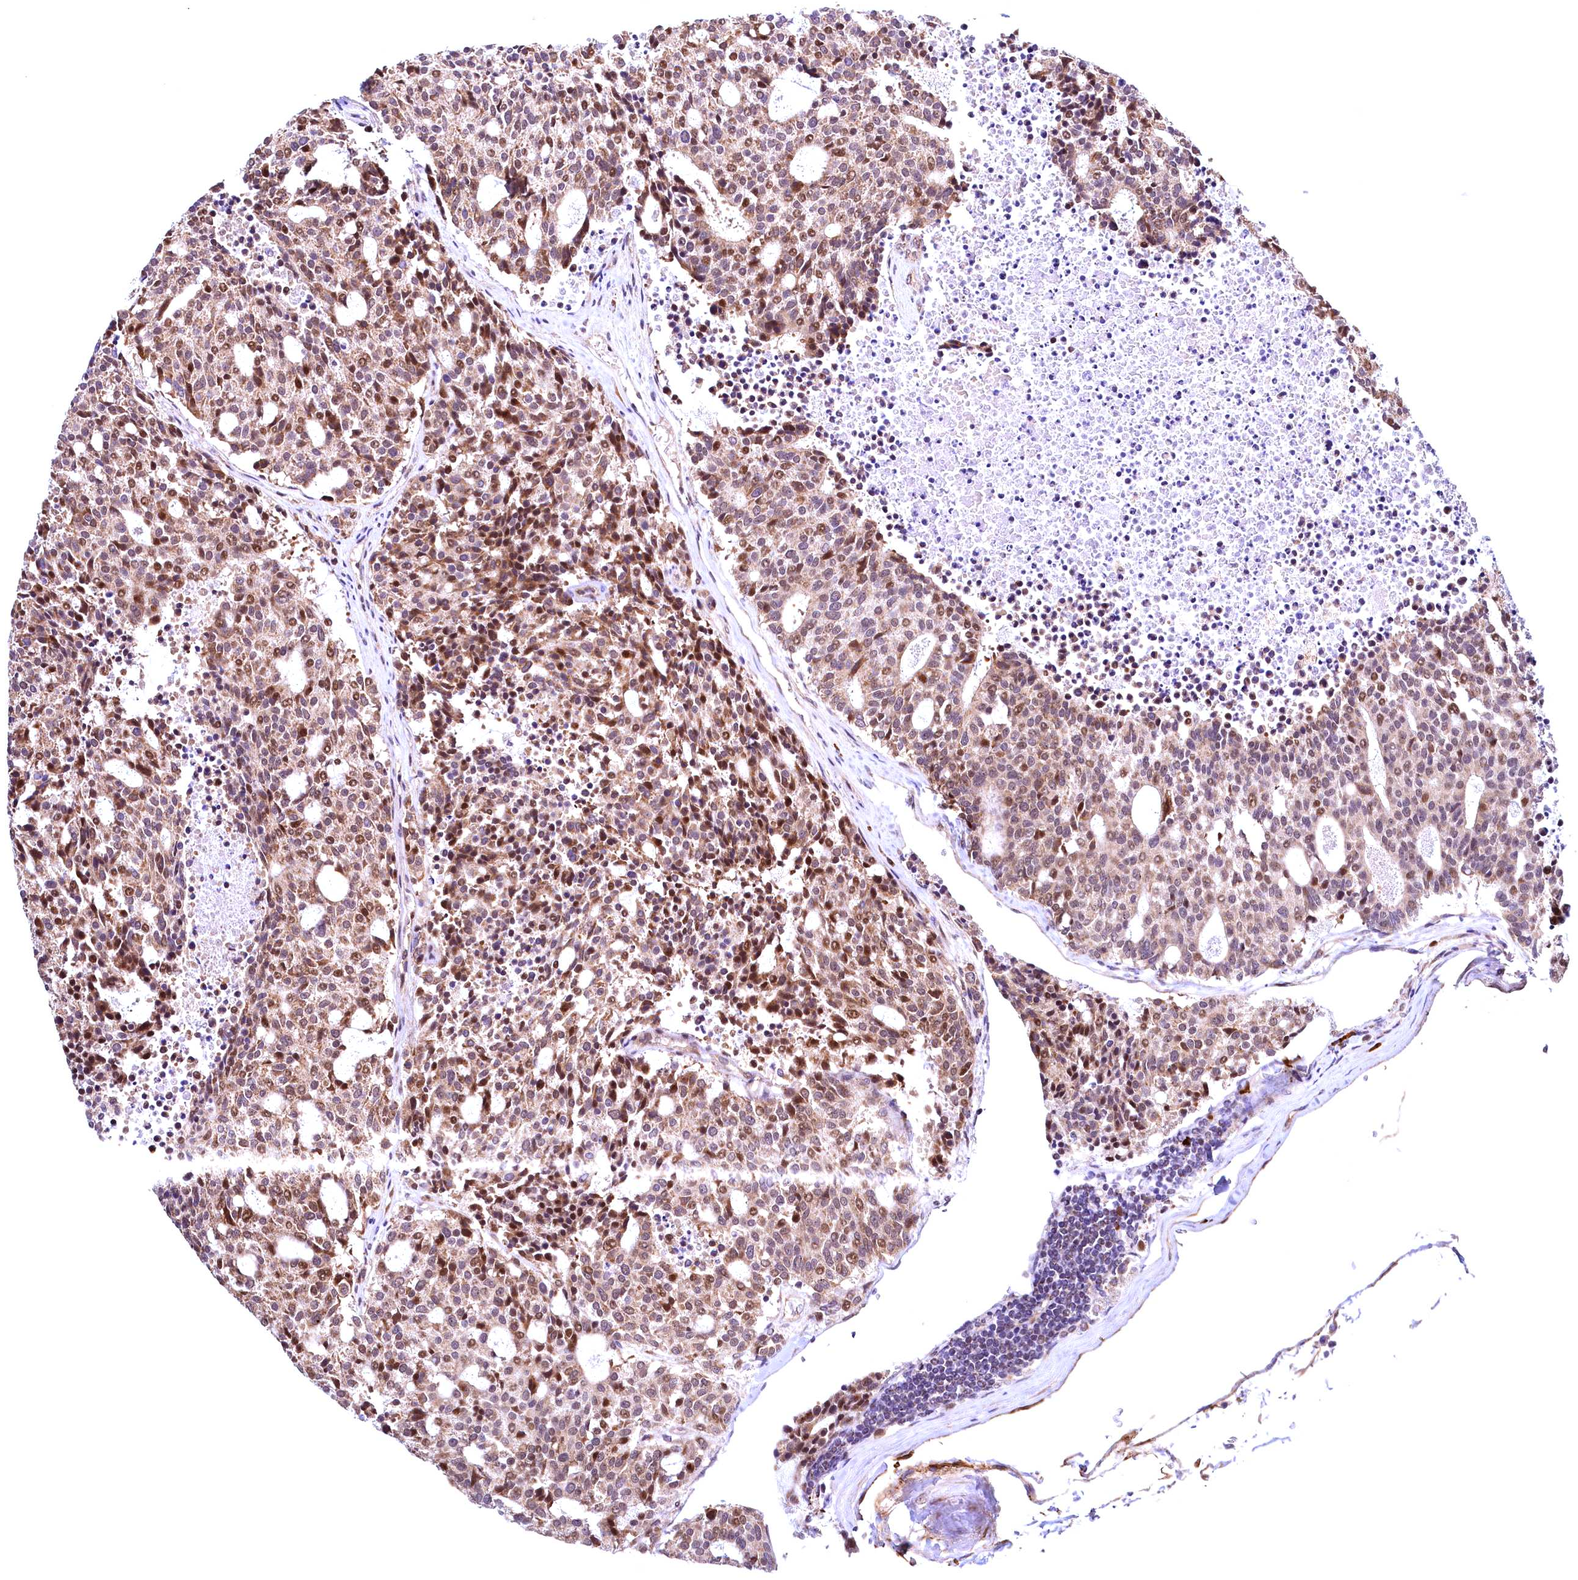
{"staining": {"intensity": "moderate", "quantity": ">75%", "location": "cytoplasmic/membranous,nuclear"}, "tissue": "carcinoid", "cell_type": "Tumor cells", "image_type": "cancer", "snomed": [{"axis": "morphology", "description": "Carcinoid, malignant, NOS"}, {"axis": "topography", "description": "Pancreas"}], "caption": "Malignant carcinoid stained for a protein shows moderate cytoplasmic/membranous and nuclear positivity in tumor cells.", "gene": "RBFA", "patient": {"sex": "female", "age": 54}}